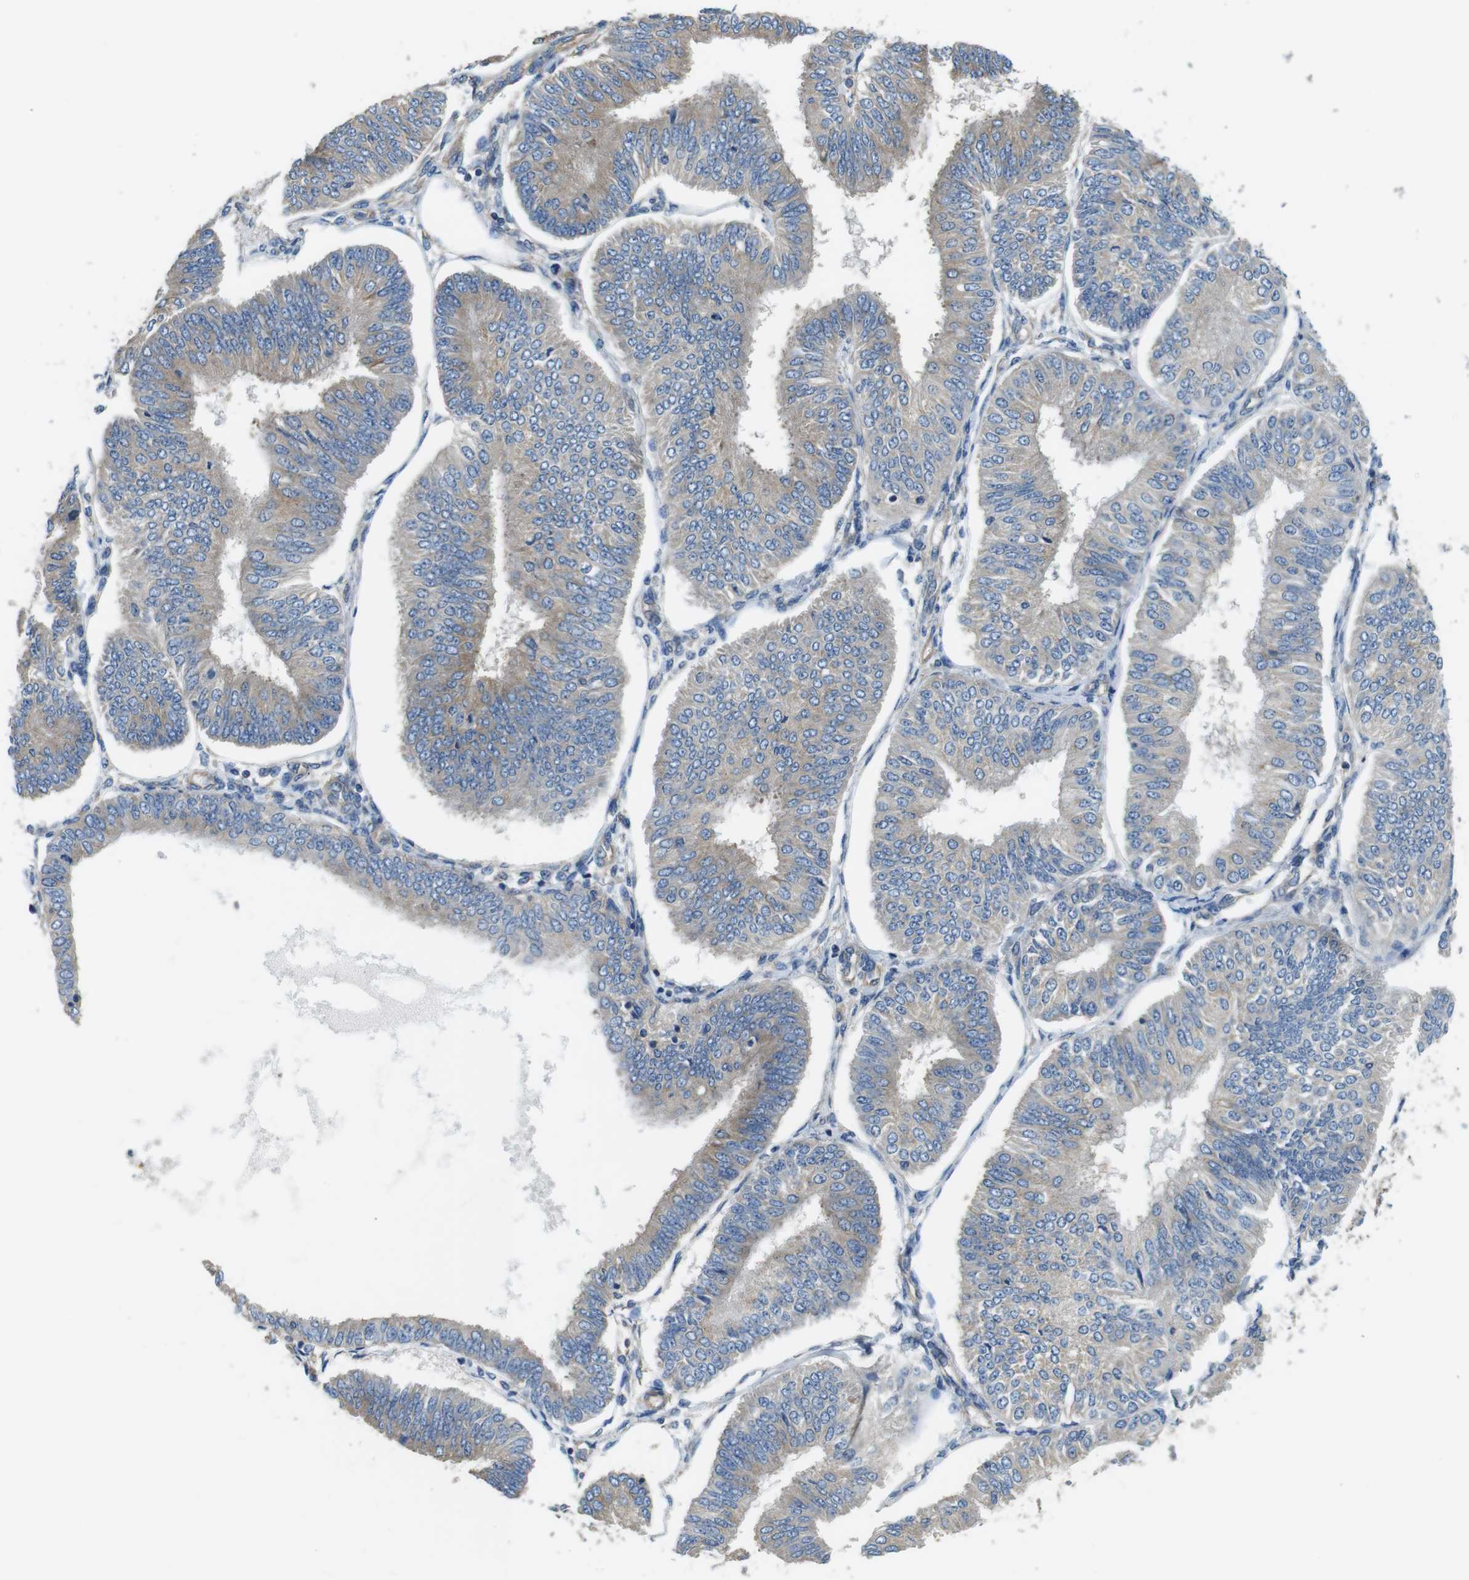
{"staining": {"intensity": "weak", "quantity": ">75%", "location": "cytoplasmic/membranous"}, "tissue": "endometrial cancer", "cell_type": "Tumor cells", "image_type": "cancer", "snomed": [{"axis": "morphology", "description": "Adenocarcinoma, NOS"}, {"axis": "topography", "description": "Endometrium"}], "caption": "DAB (3,3'-diaminobenzidine) immunohistochemical staining of human endometrial cancer (adenocarcinoma) exhibits weak cytoplasmic/membranous protein expression in about >75% of tumor cells.", "gene": "DENND4C", "patient": {"sex": "female", "age": 58}}